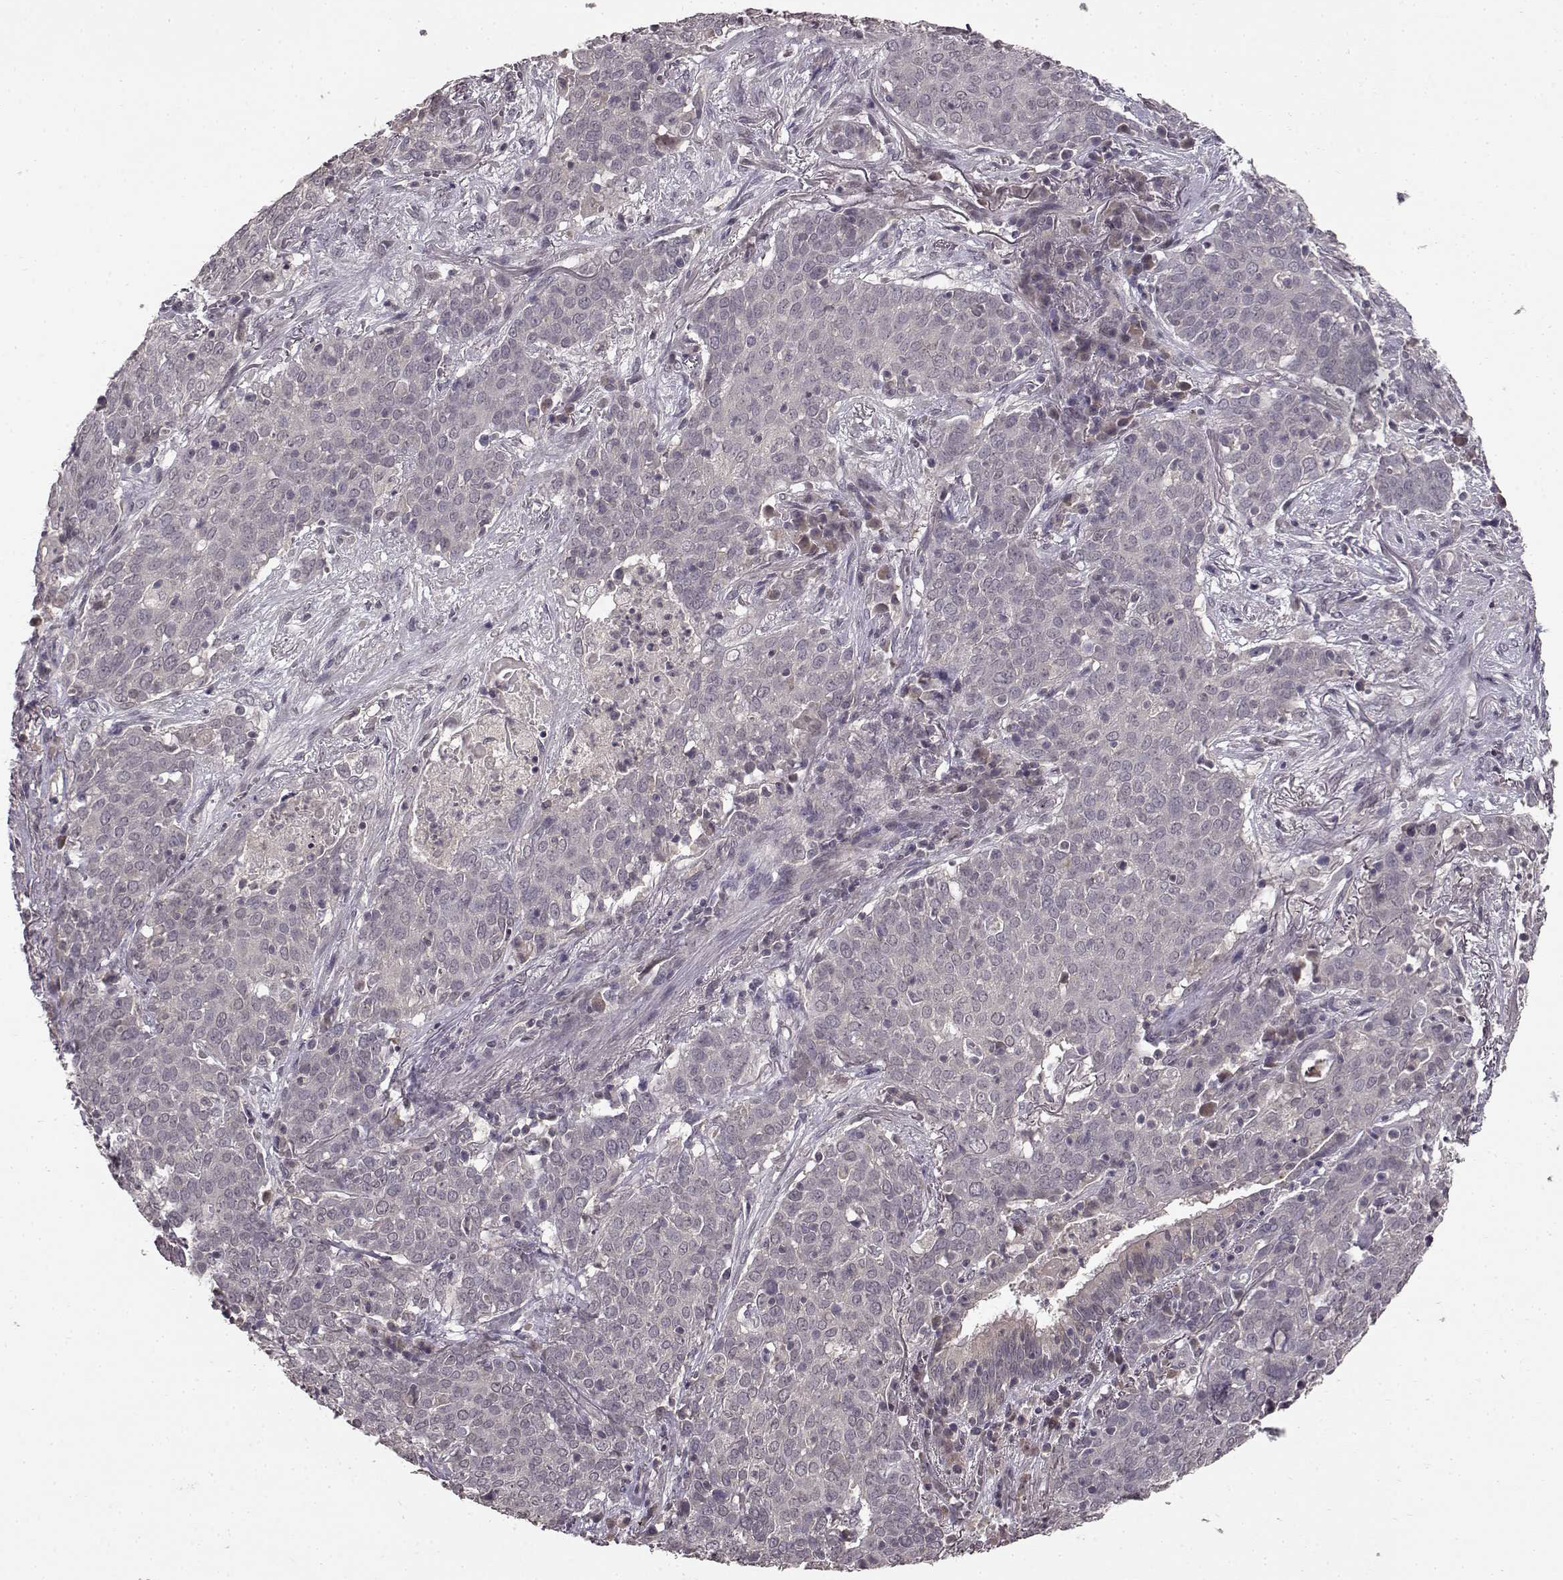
{"staining": {"intensity": "negative", "quantity": "none", "location": "none"}, "tissue": "lung cancer", "cell_type": "Tumor cells", "image_type": "cancer", "snomed": [{"axis": "morphology", "description": "Squamous cell carcinoma, NOS"}, {"axis": "topography", "description": "Lung"}], "caption": "Lung cancer (squamous cell carcinoma) stained for a protein using IHC reveals no positivity tumor cells.", "gene": "NTRK2", "patient": {"sex": "male", "age": 82}}